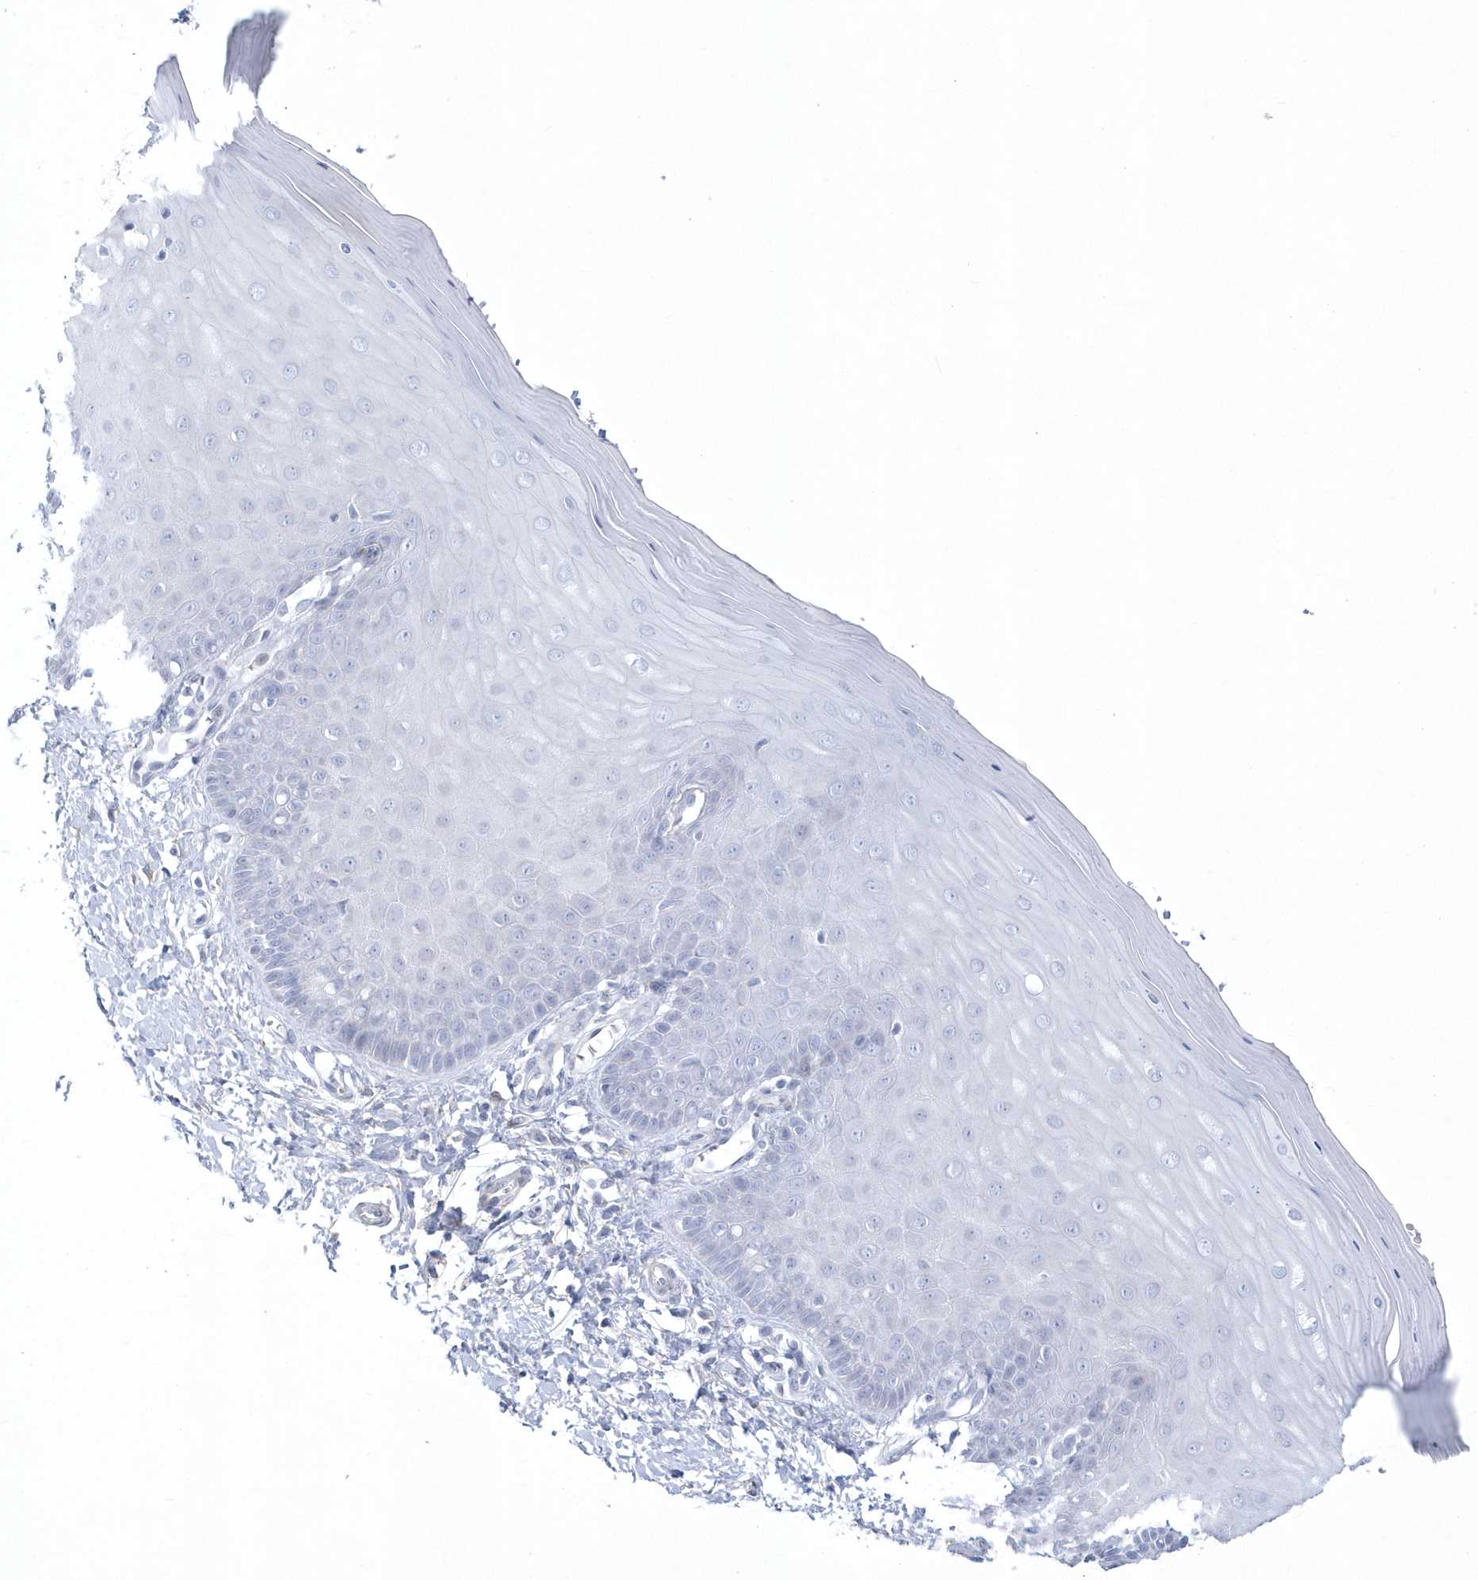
{"staining": {"intensity": "negative", "quantity": "none", "location": "none"}, "tissue": "cervix", "cell_type": "Glandular cells", "image_type": "normal", "snomed": [{"axis": "morphology", "description": "Normal tissue, NOS"}, {"axis": "topography", "description": "Cervix"}], "caption": "DAB immunohistochemical staining of benign cervix displays no significant expression in glandular cells.", "gene": "WDR27", "patient": {"sex": "female", "age": 55}}